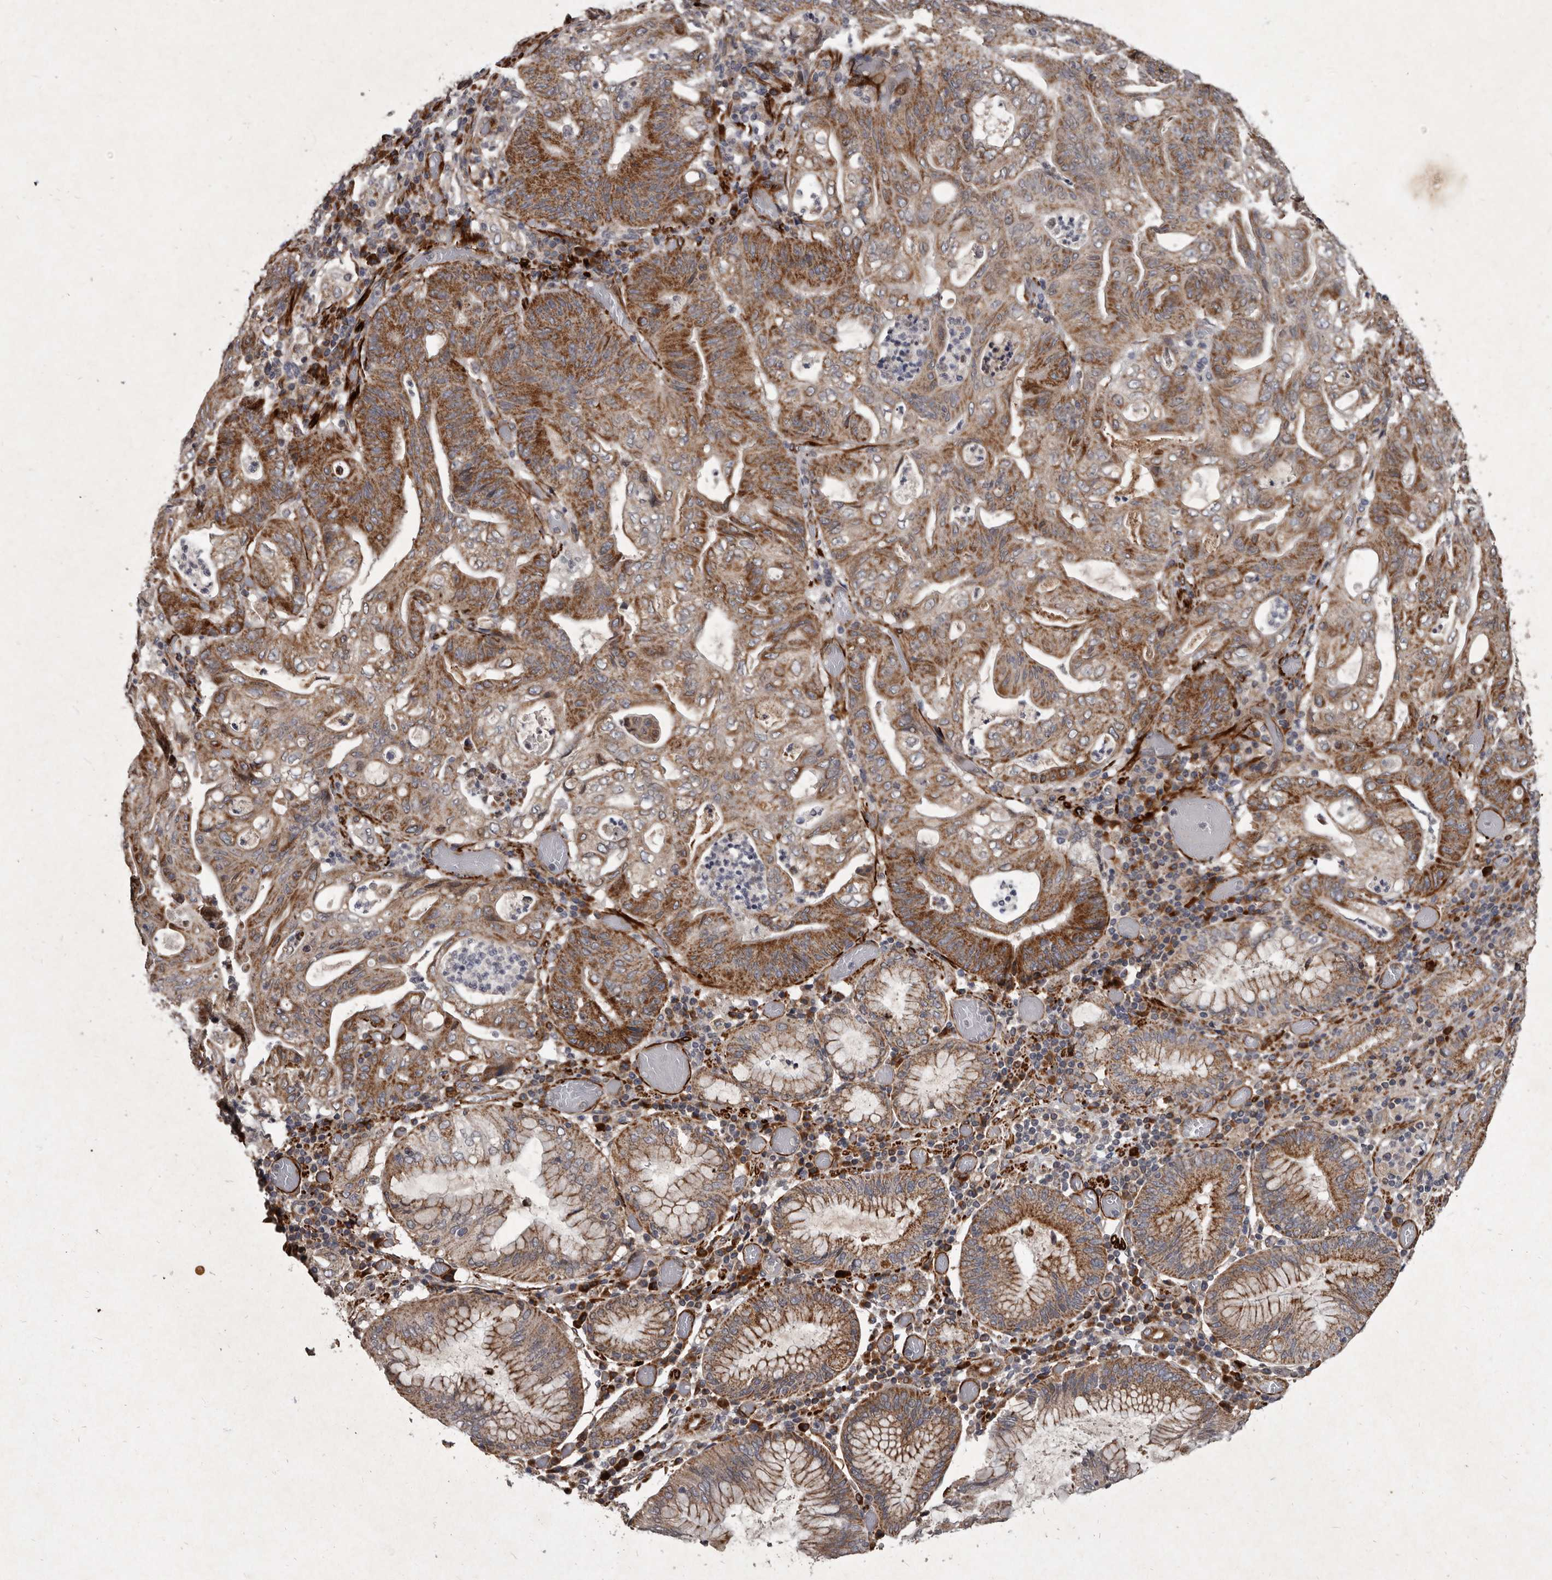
{"staining": {"intensity": "moderate", "quantity": ">75%", "location": "cytoplasmic/membranous"}, "tissue": "stomach cancer", "cell_type": "Tumor cells", "image_type": "cancer", "snomed": [{"axis": "morphology", "description": "Adenocarcinoma, NOS"}, {"axis": "topography", "description": "Stomach"}], "caption": "Immunohistochemical staining of adenocarcinoma (stomach) shows moderate cytoplasmic/membranous protein expression in about >75% of tumor cells.", "gene": "MRPS15", "patient": {"sex": "female", "age": 73}}